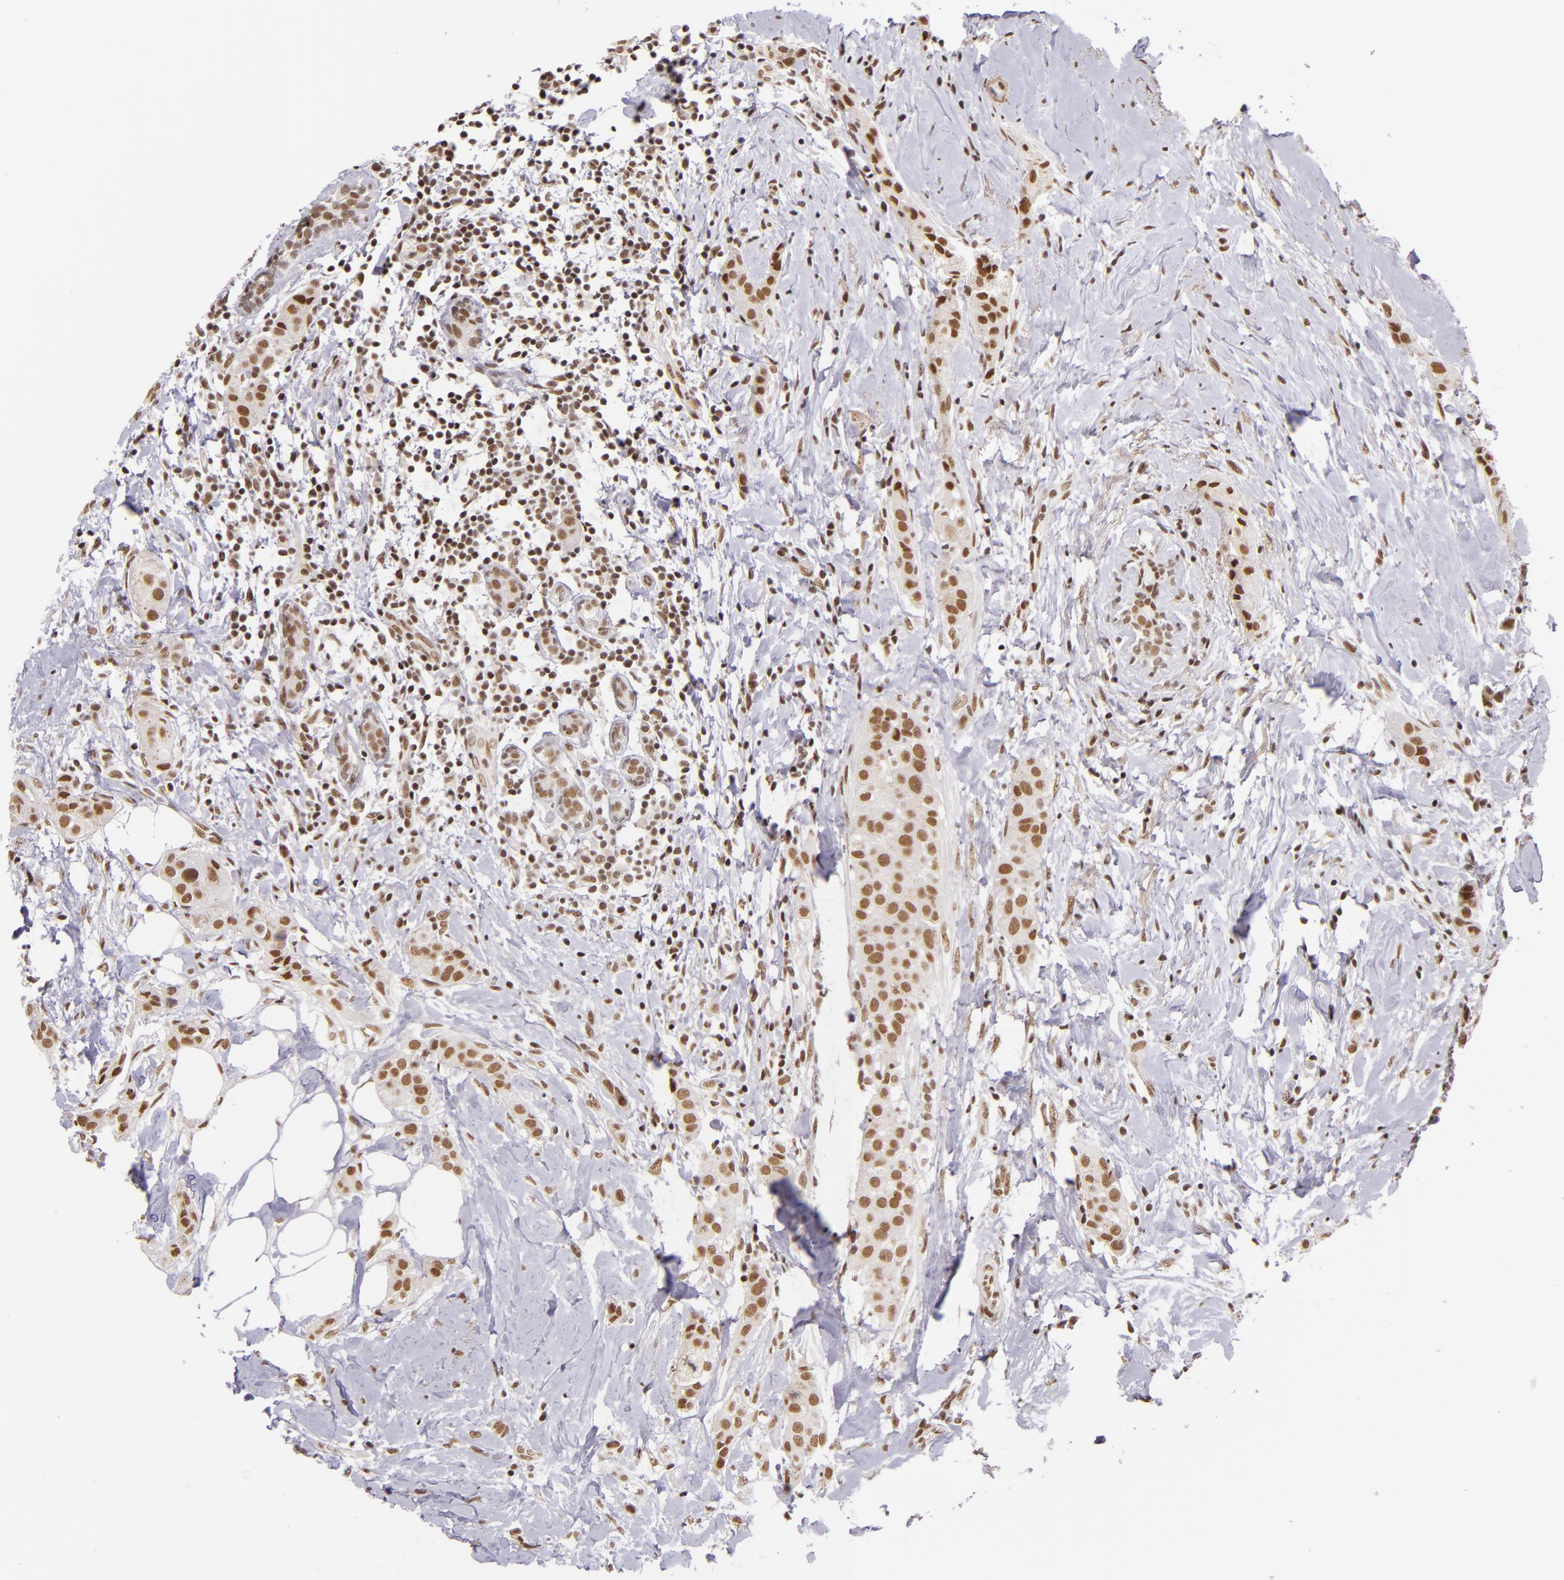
{"staining": {"intensity": "moderate", "quantity": ">75%", "location": "nuclear"}, "tissue": "breast cancer", "cell_type": "Tumor cells", "image_type": "cancer", "snomed": [{"axis": "morphology", "description": "Duct carcinoma"}, {"axis": "topography", "description": "Breast"}], "caption": "Moderate nuclear protein positivity is appreciated in approximately >75% of tumor cells in breast cancer.", "gene": "ZNF148", "patient": {"sex": "female", "age": 45}}